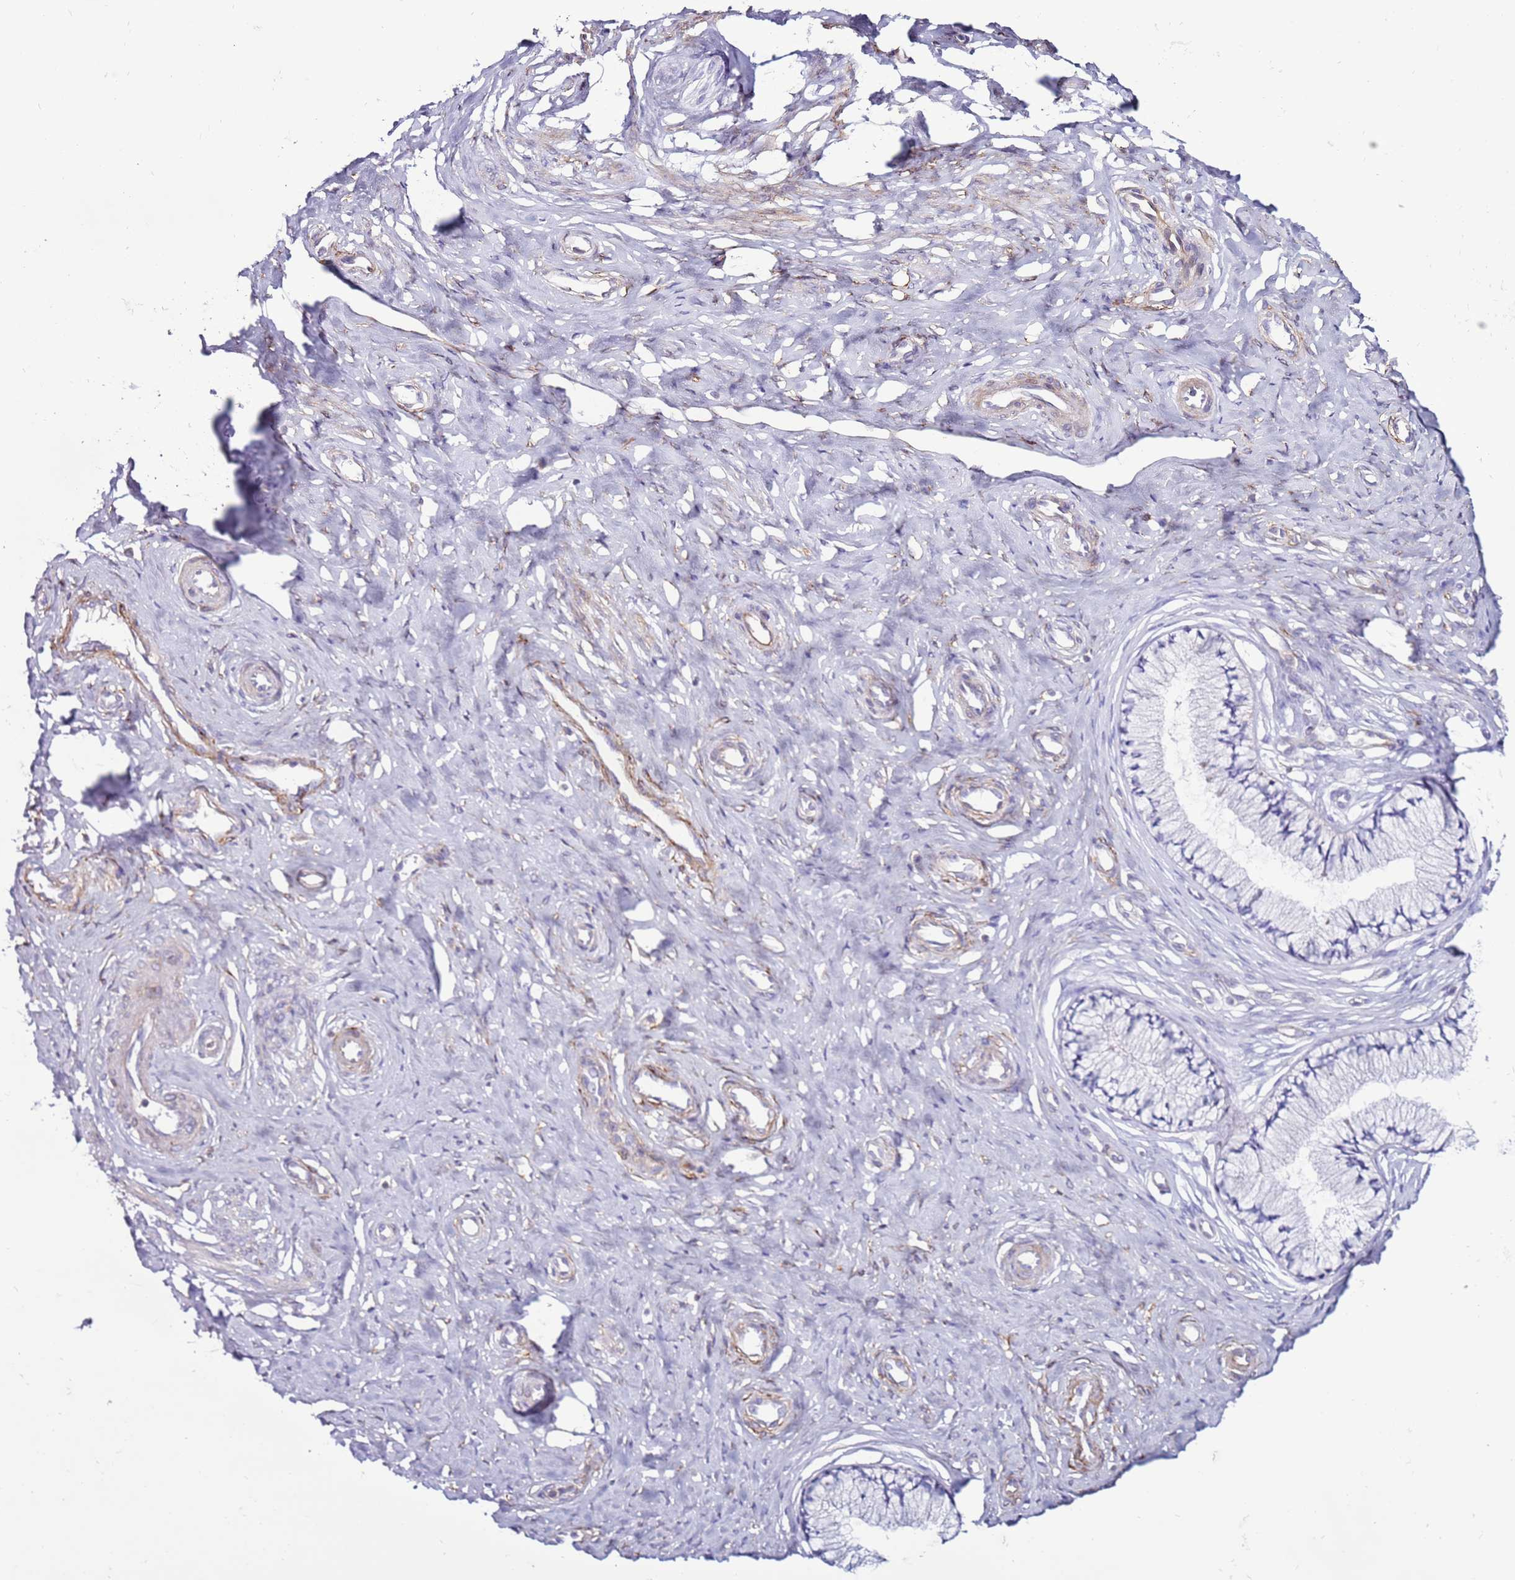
{"staining": {"intensity": "negative", "quantity": "none", "location": "none"}, "tissue": "cervix", "cell_type": "Glandular cells", "image_type": "normal", "snomed": [{"axis": "morphology", "description": "Normal tissue, NOS"}, {"axis": "topography", "description": "Cervix"}], "caption": "DAB immunohistochemical staining of benign human cervix demonstrates no significant positivity in glandular cells.", "gene": "CLEC4M", "patient": {"sex": "female", "age": 36}}